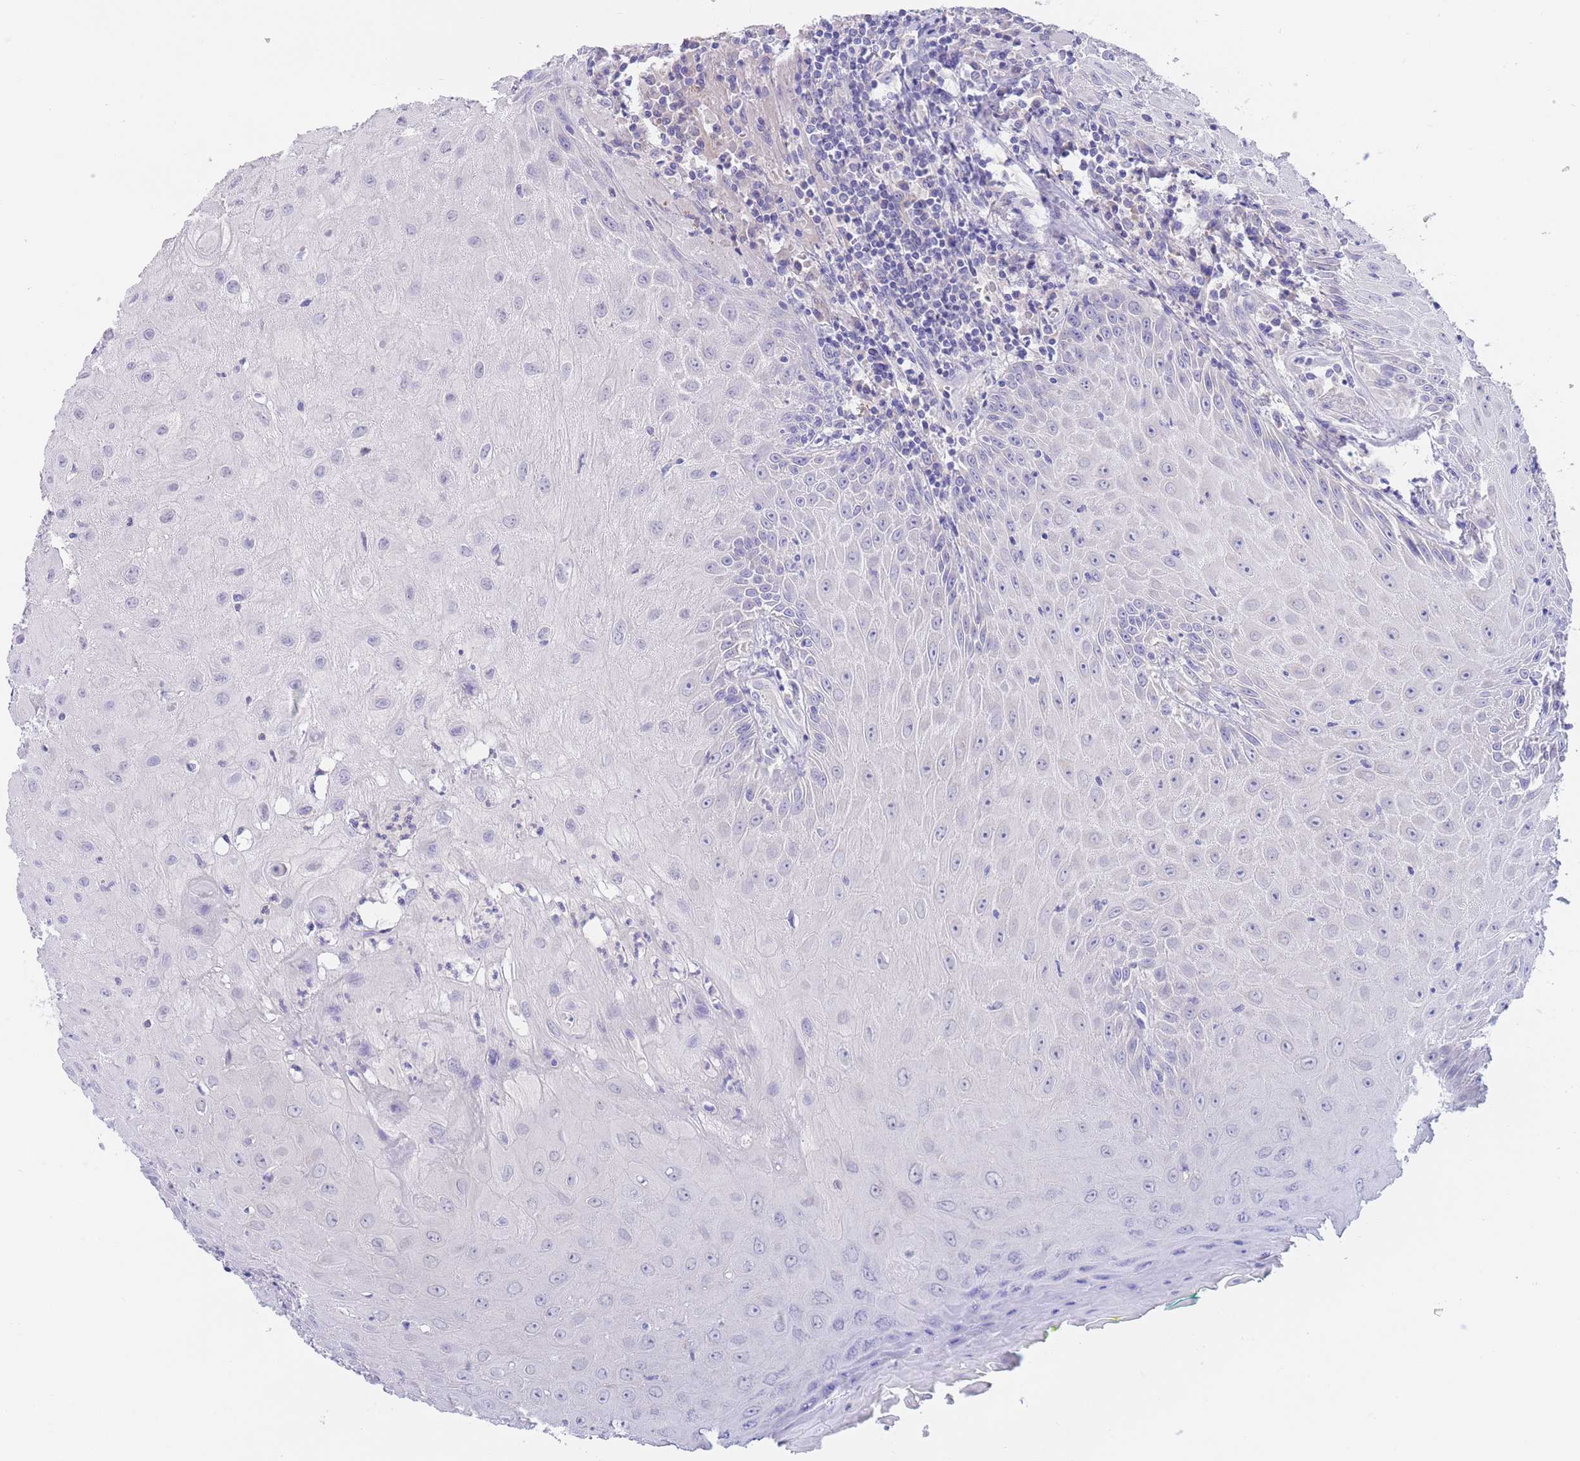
{"staining": {"intensity": "negative", "quantity": "none", "location": "none"}, "tissue": "head and neck cancer", "cell_type": "Tumor cells", "image_type": "cancer", "snomed": [{"axis": "morphology", "description": "Normal tissue, NOS"}, {"axis": "morphology", "description": "Squamous cell carcinoma, NOS"}, {"axis": "topography", "description": "Oral tissue"}, {"axis": "topography", "description": "Head-Neck"}], "caption": "Tumor cells are negative for protein expression in human head and neck cancer (squamous cell carcinoma).", "gene": "PCDHB3", "patient": {"sex": "female", "age": 70}}